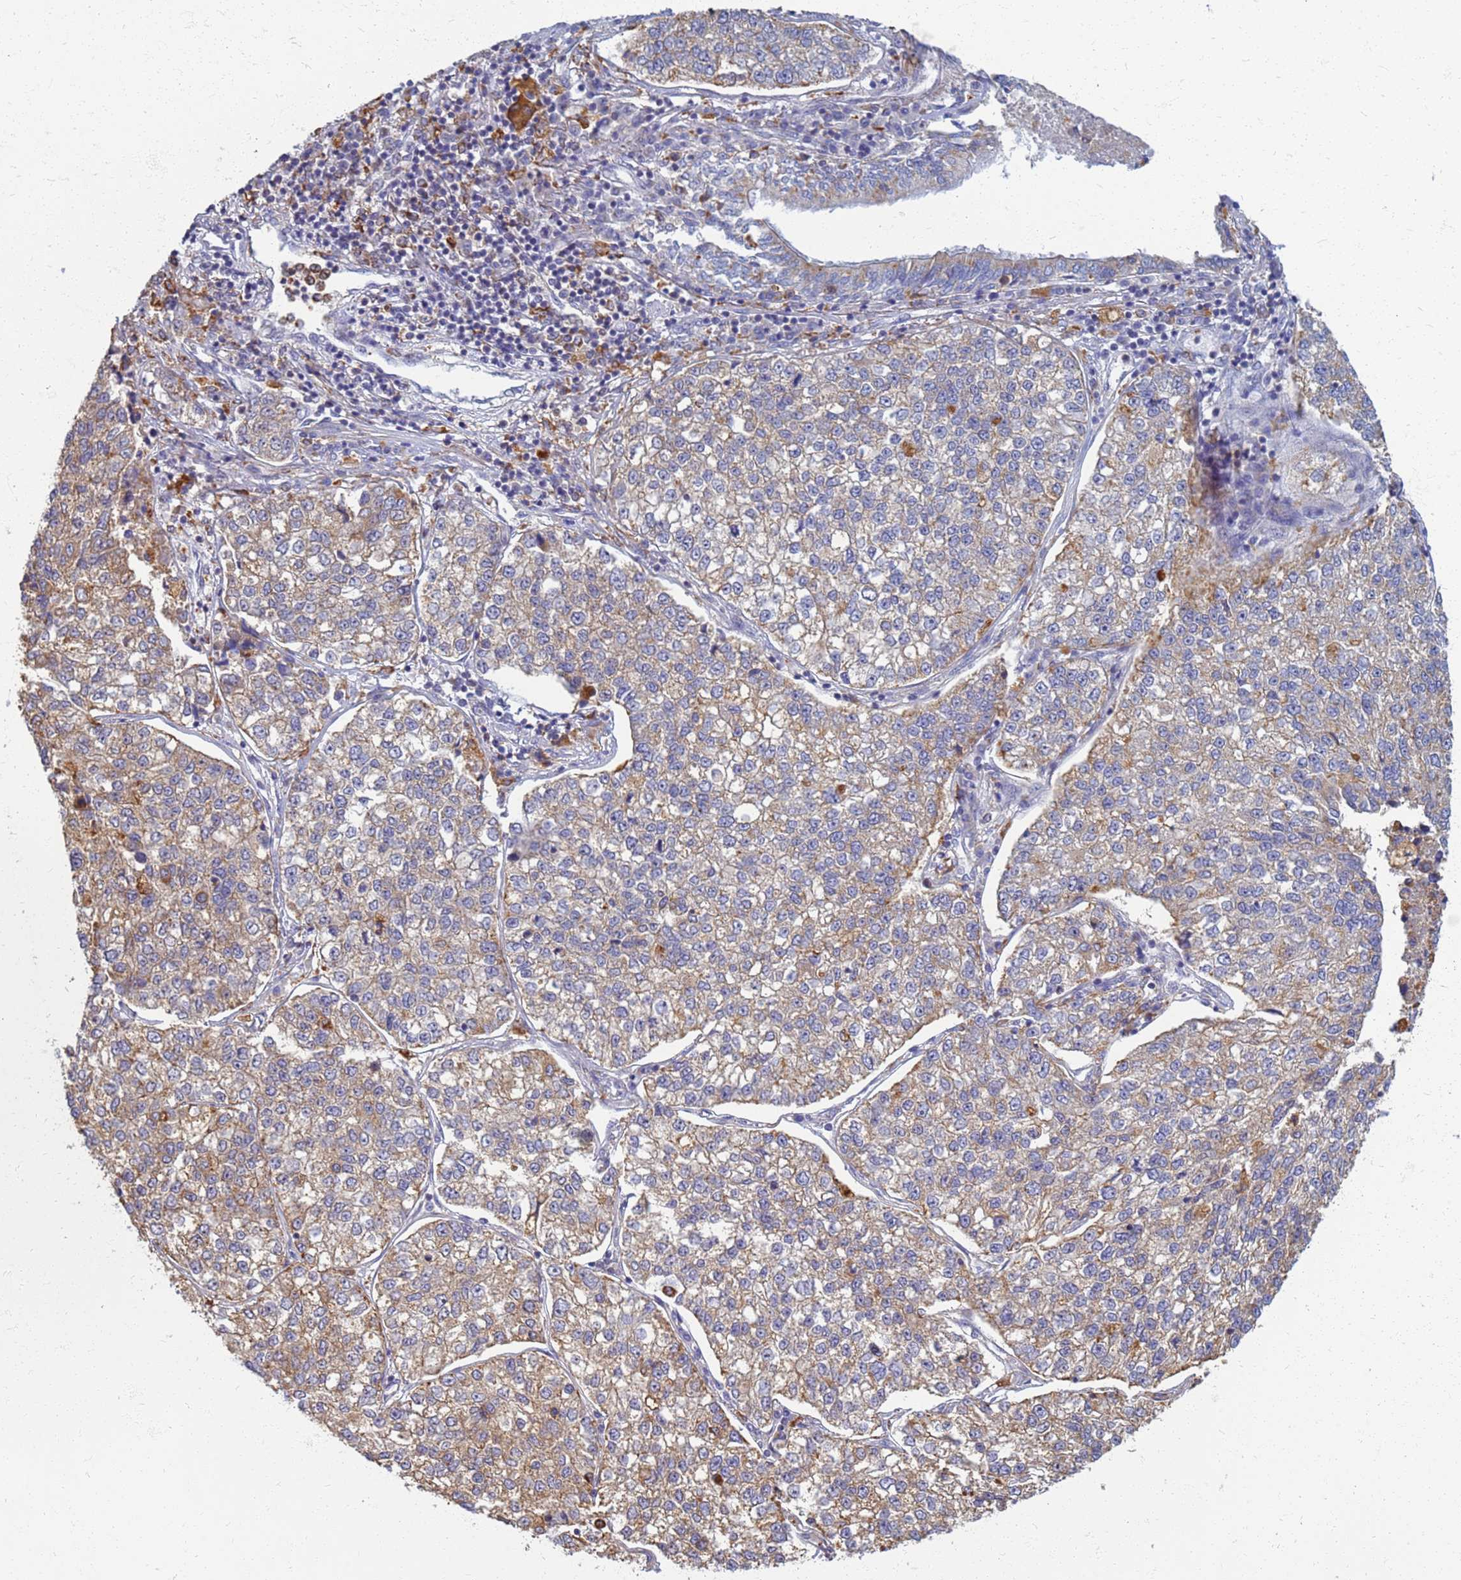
{"staining": {"intensity": "weak", "quantity": "25%-75%", "location": "cytoplasmic/membranous"}, "tissue": "lung cancer", "cell_type": "Tumor cells", "image_type": "cancer", "snomed": [{"axis": "morphology", "description": "Adenocarcinoma, NOS"}, {"axis": "topography", "description": "Lung"}], "caption": "Tumor cells show low levels of weak cytoplasmic/membranous expression in approximately 25%-75% of cells in human lung cancer (adenocarcinoma).", "gene": "ATP6V1E1", "patient": {"sex": "male", "age": 49}}